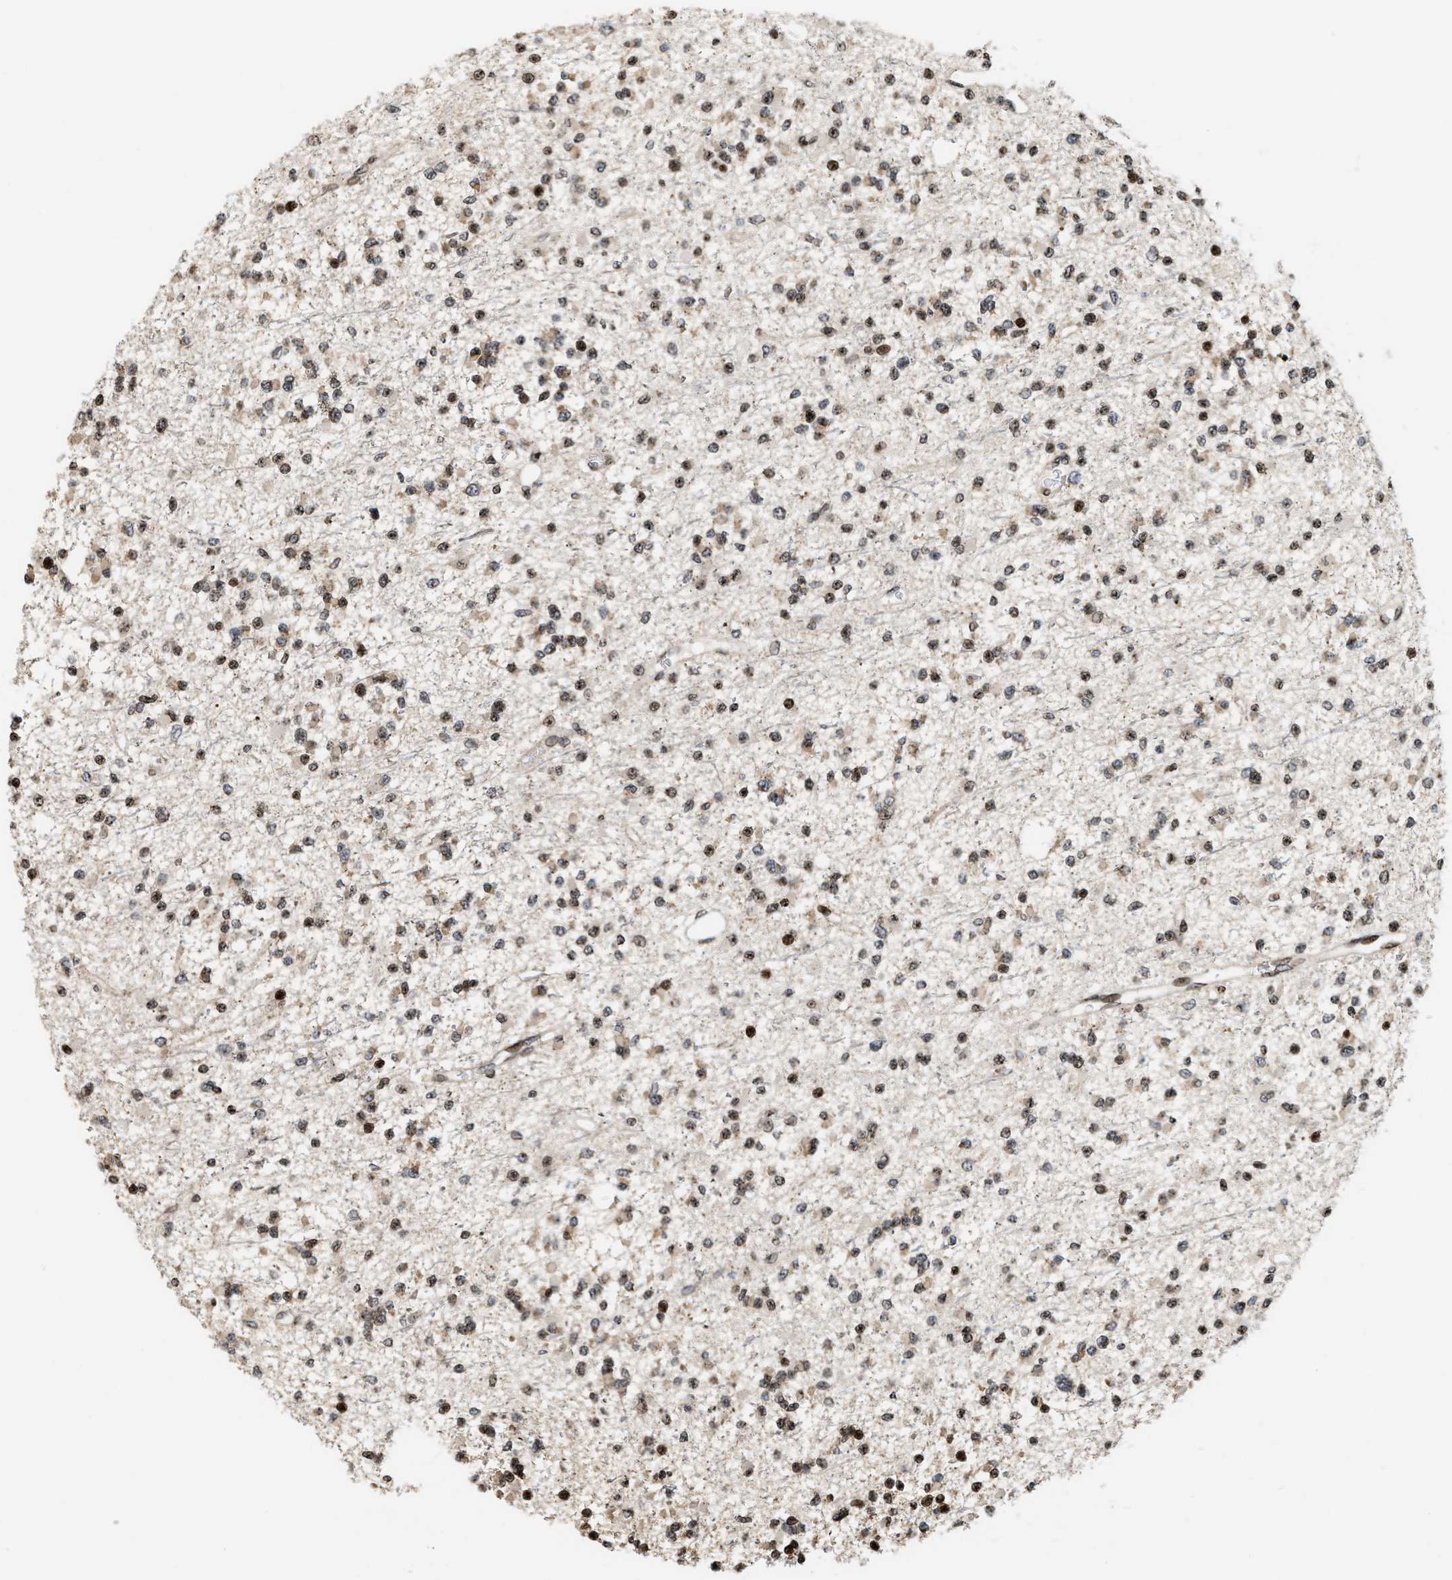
{"staining": {"intensity": "moderate", "quantity": ">75%", "location": "nuclear"}, "tissue": "glioma", "cell_type": "Tumor cells", "image_type": "cancer", "snomed": [{"axis": "morphology", "description": "Glioma, malignant, Low grade"}, {"axis": "topography", "description": "Brain"}], "caption": "Immunohistochemical staining of human malignant glioma (low-grade) displays moderate nuclear protein staining in approximately >75% of tumor cells. The staining was performed using DAB (3,3'-diaminobenzidine) to visualize the protein expression in brown, while the nuclei were stained in blue with hematoxylin (Magnification: 20x).", "gene": "PDZD2", "patient": {"sex": "female", "age": 22}}